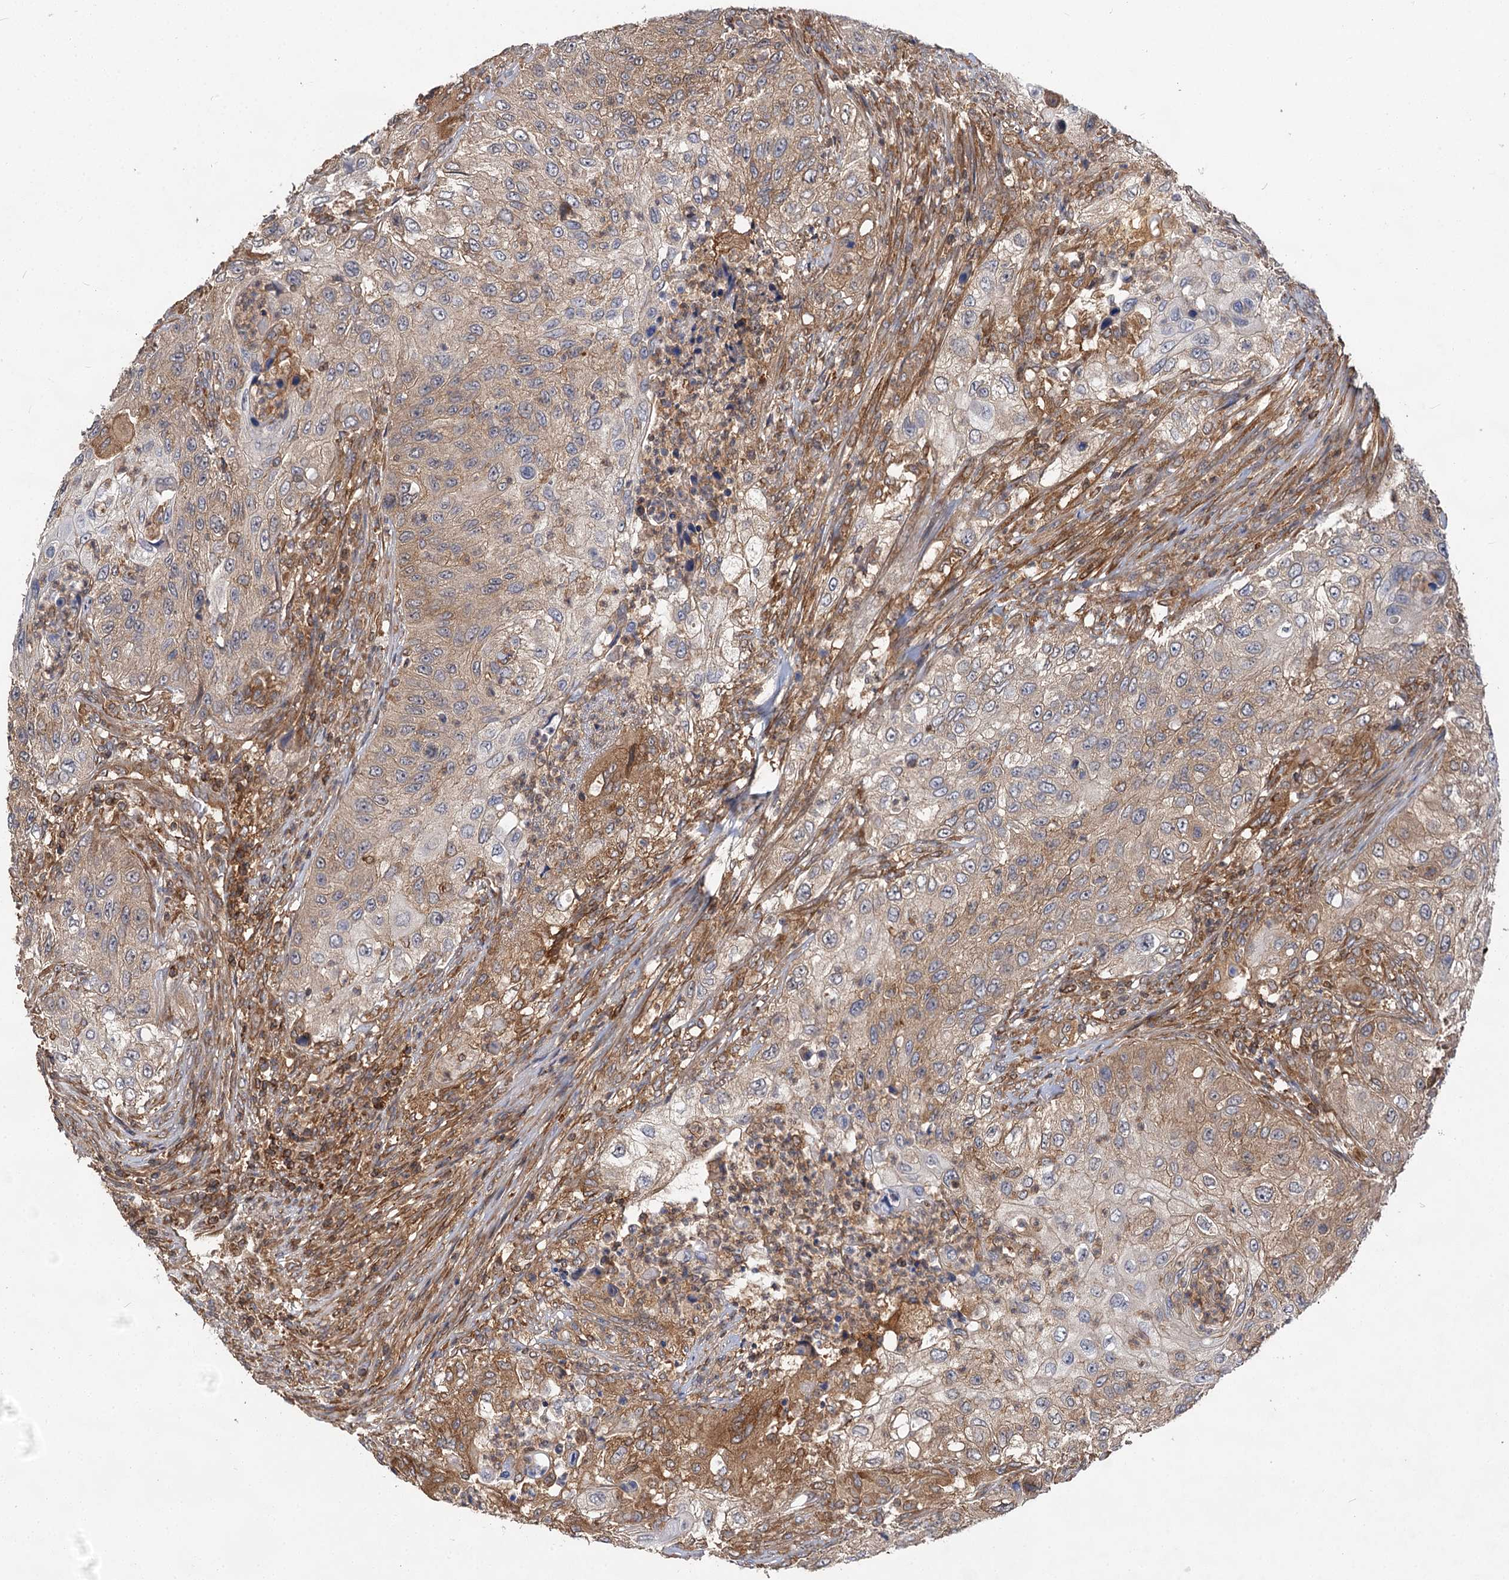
{"staining": {"intensity": "moderate", "quantity": "25%-75%", "location": "cytoplasmic/membranous"}, "tissue": "urothelial cancer", "cell_type": "Tumor cells", "image_type": "cancer", "snomed": [{"axis": "morphology", "description": "Urothelial carcinoma, High grade"}, {"axis": "topography", "description": "Urinary bladder"}], "caption": "This histopathology image demonstrates immunohistochemistry staining of human urothelial cancer, with medium moderate cytoplasmic/membranous positivity in about 25%-75% of tumor cells.", "gene": "PACS1", "patient": {"sex": "female", "age": 60}}